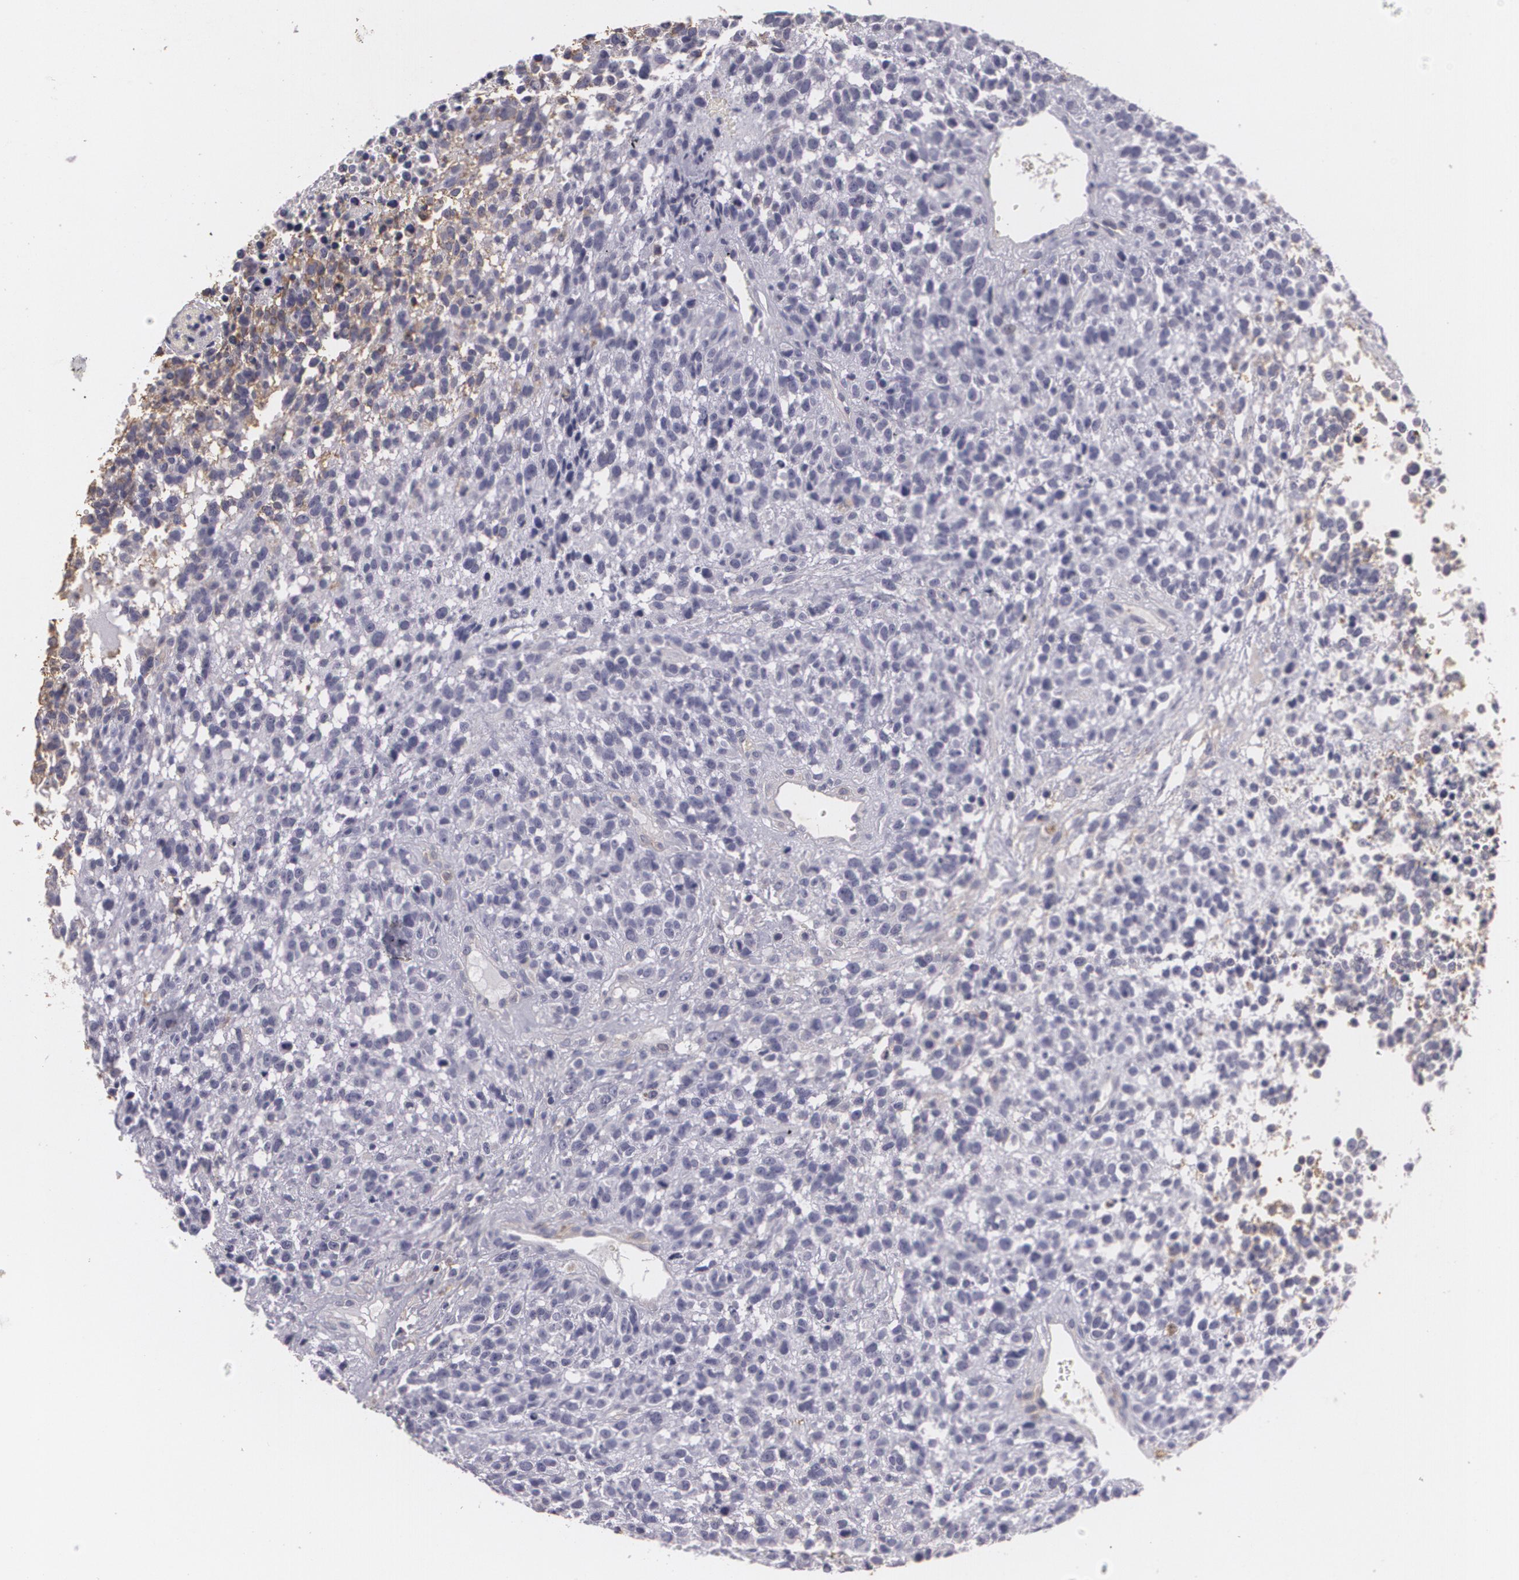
{"staining": {"intensity": "negative", "quantity": "none", "location": "none"}, "tissue": "glioma", "cell_type": "Tumor cells", "image_type": "cancer", "snomed": [{"axis": "morphology", "description": "Glioma, malignant, High grade"}, {"axis": "topography", "description": "Brain"}], "caption": "This is an IHC micrograph of human glioma. There is no positivity in tumor cells.", "gene": "KCNA4", "patient": {"sex": "male", "age": 66}}